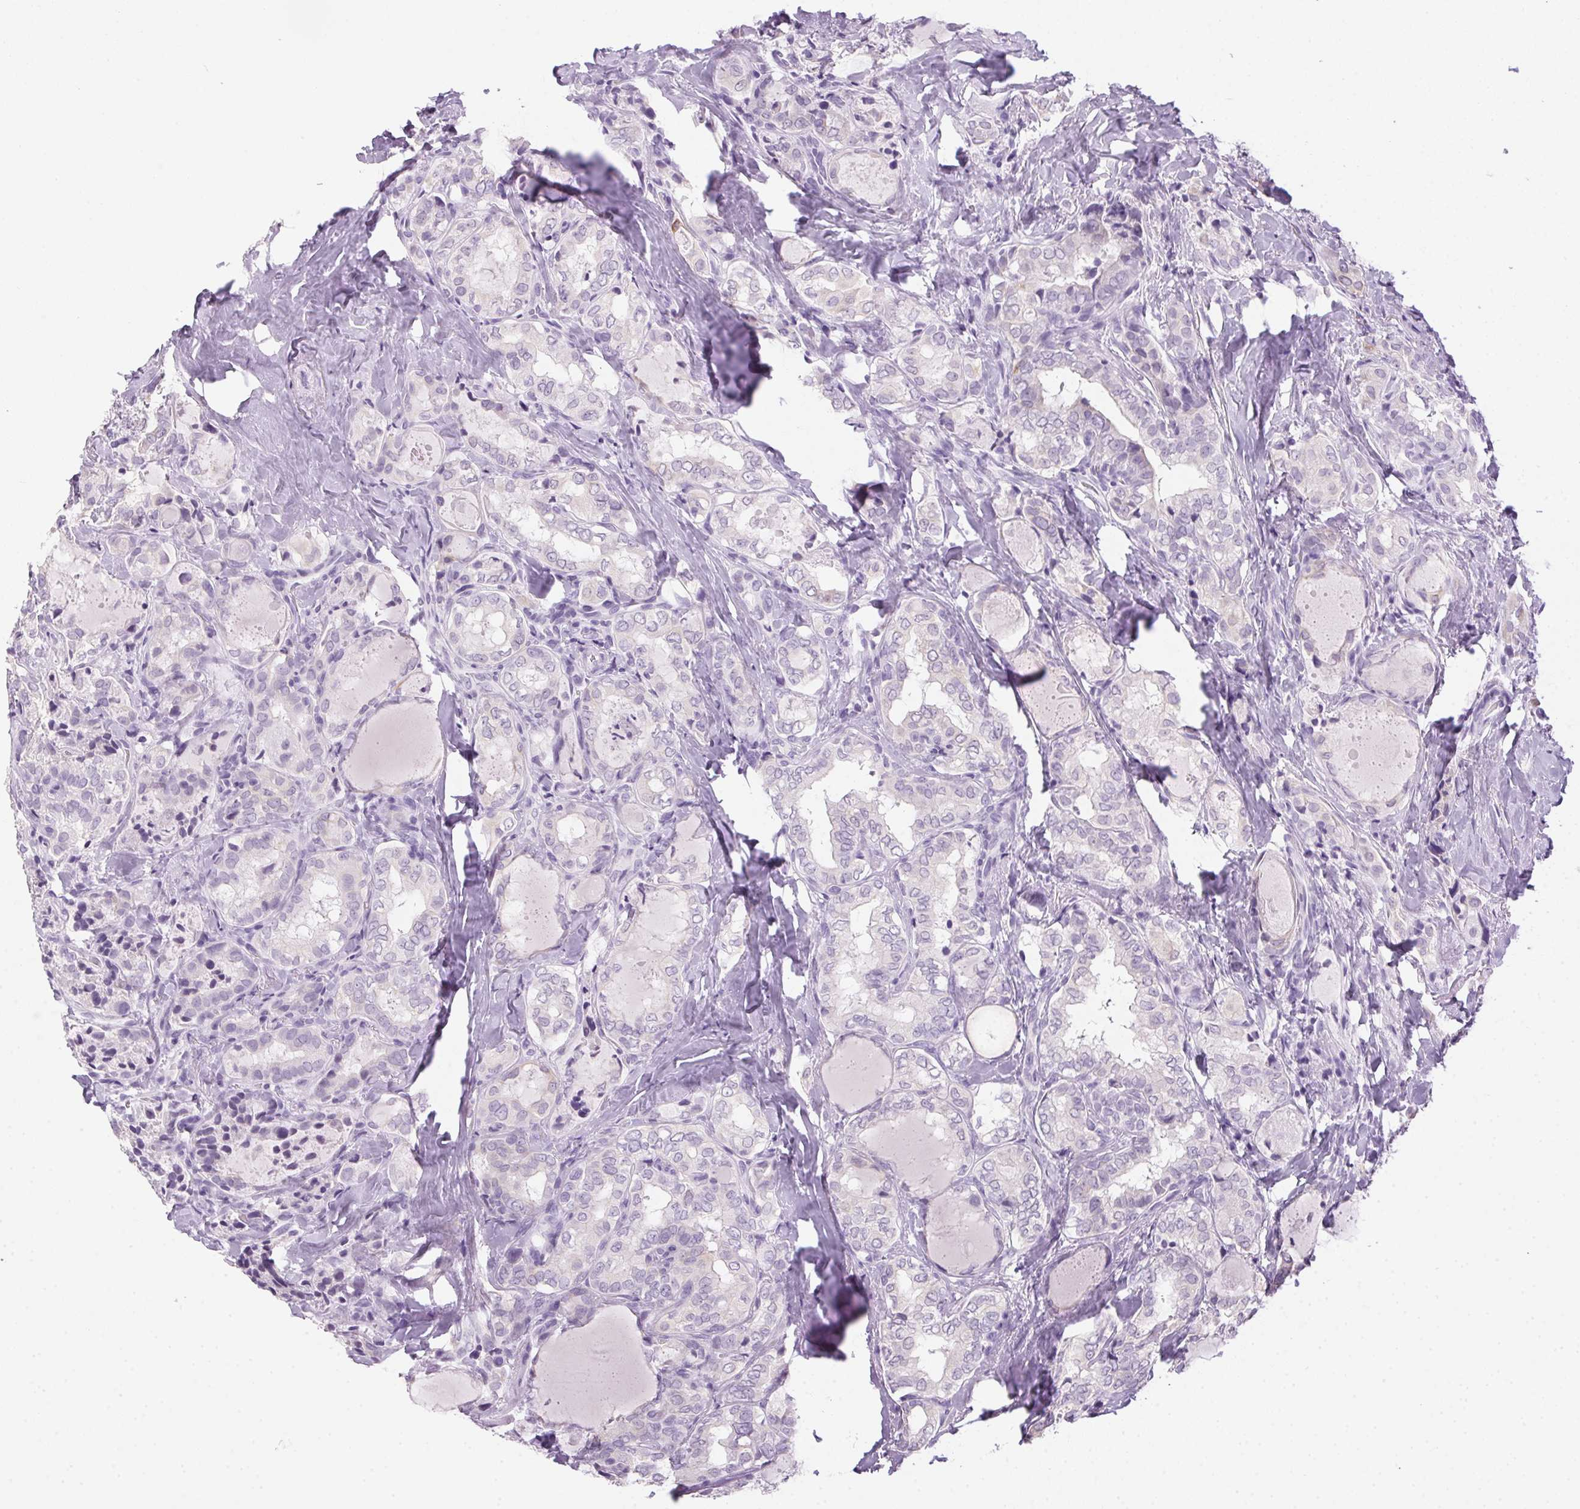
{"staining": {"intensity": "negative", "quantity": "none", "location": "none"}, "tissue": "thyroid cancer", "cell_type": "Tumor cells", "image_type": "cancer", "snomed": [{"axis": "morphology", "description": "Papillary adenocarcinoma, NOS"}, {"axis": "topography", "description": "Thyroid gland"}], "caption": "Tumor cells are negative for protein expression in human thyroid cancer.", "gene": "POPDC2", "patient": {"sex": "female", "age": 75}}